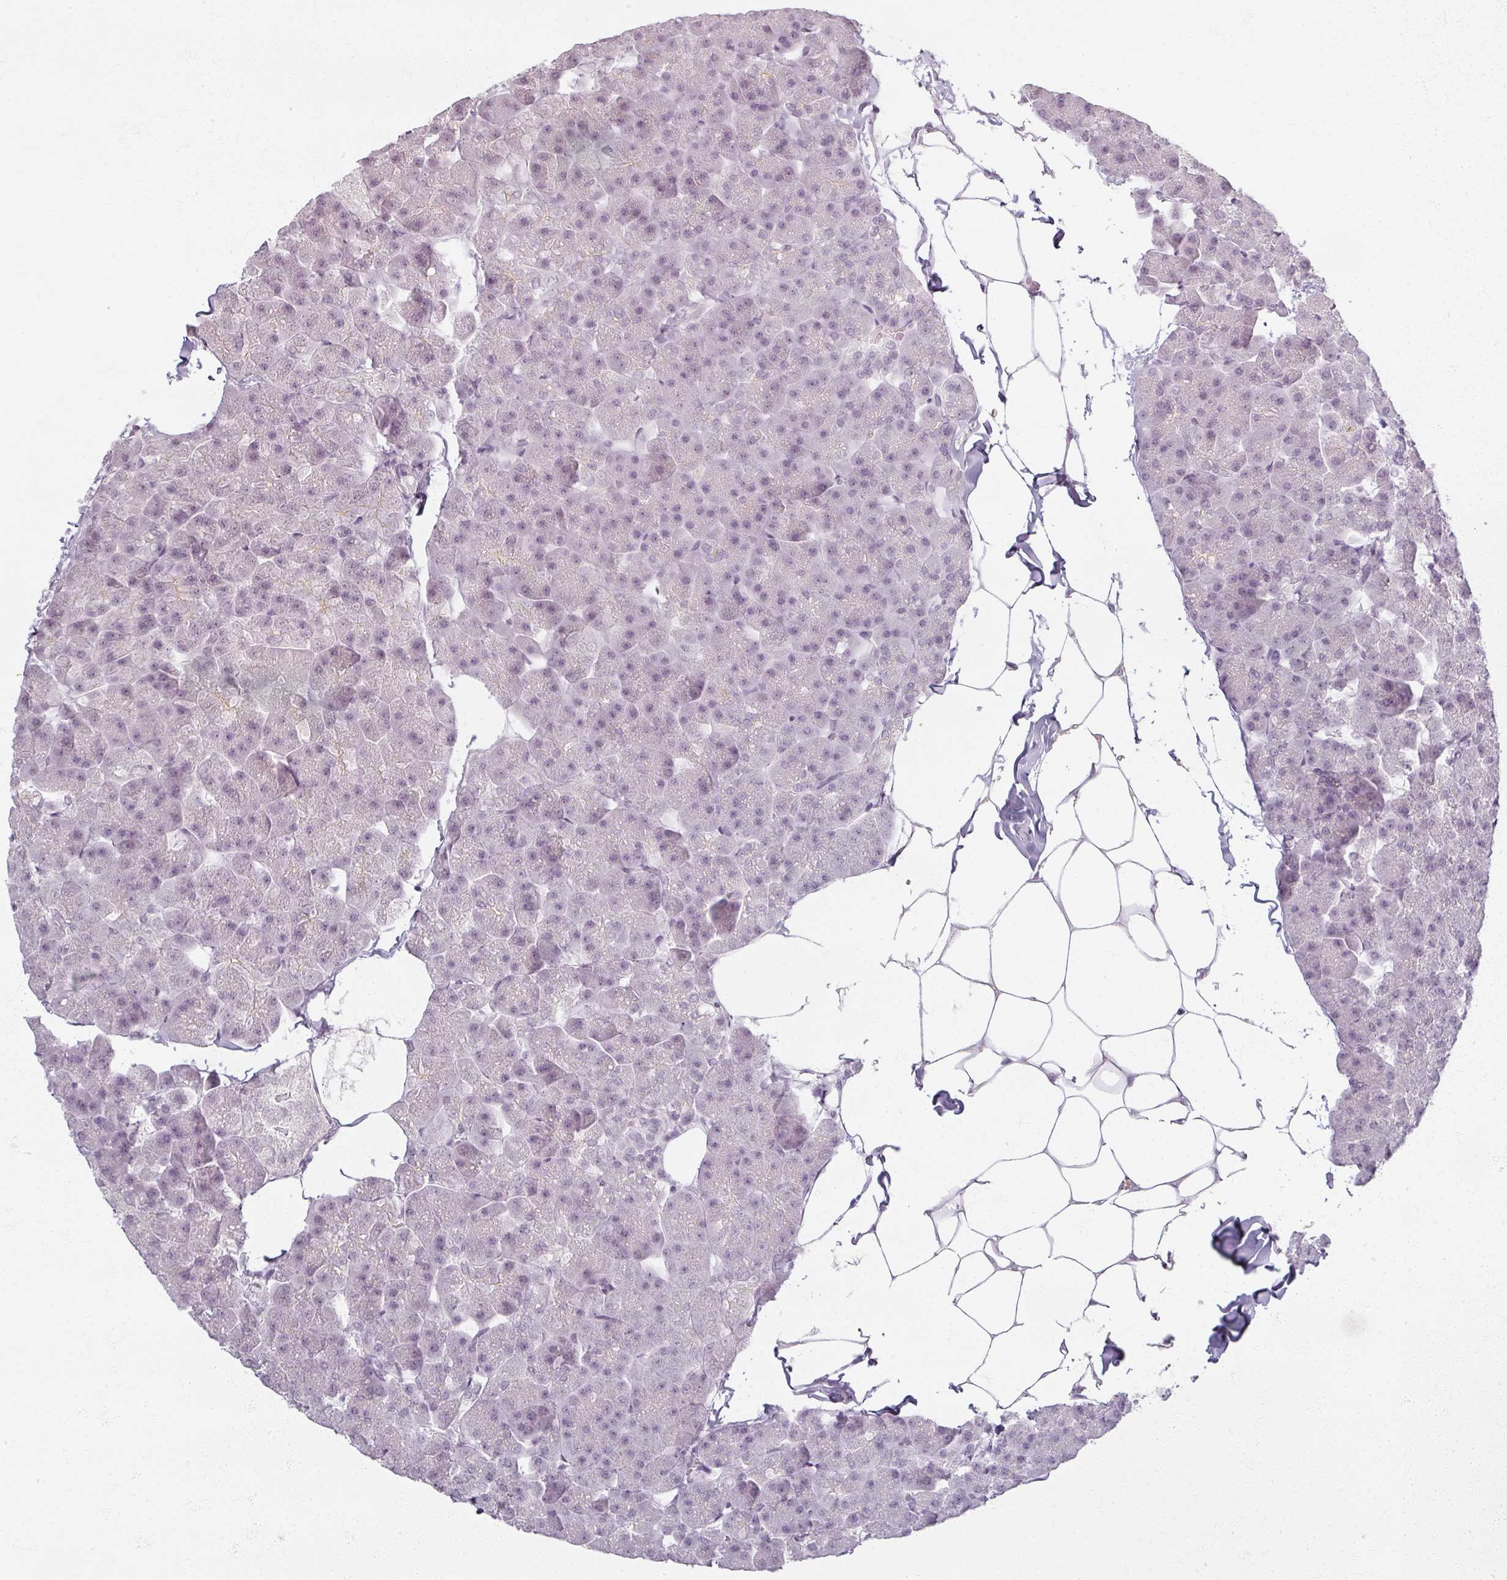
{"staining": {"intensity": "negative", "quantity": "none", "location": "none"}, "tissue": "pancreas", "cell_type": "Exocrine glandular cells", "image_type": "normal", "snomed": [{"axis": "morphology", "description": "Normal tissue, NOS"}, {"axis": "topography", "description": "Pancreas"}], "caption": "Exocrine glandular cells show no significant expression in benign pancreas. (DAB immunohistochemistry with hematoxylin counter stain).", "gene": "RFPL2", "patient": {"sex": "male", "age": 35}}